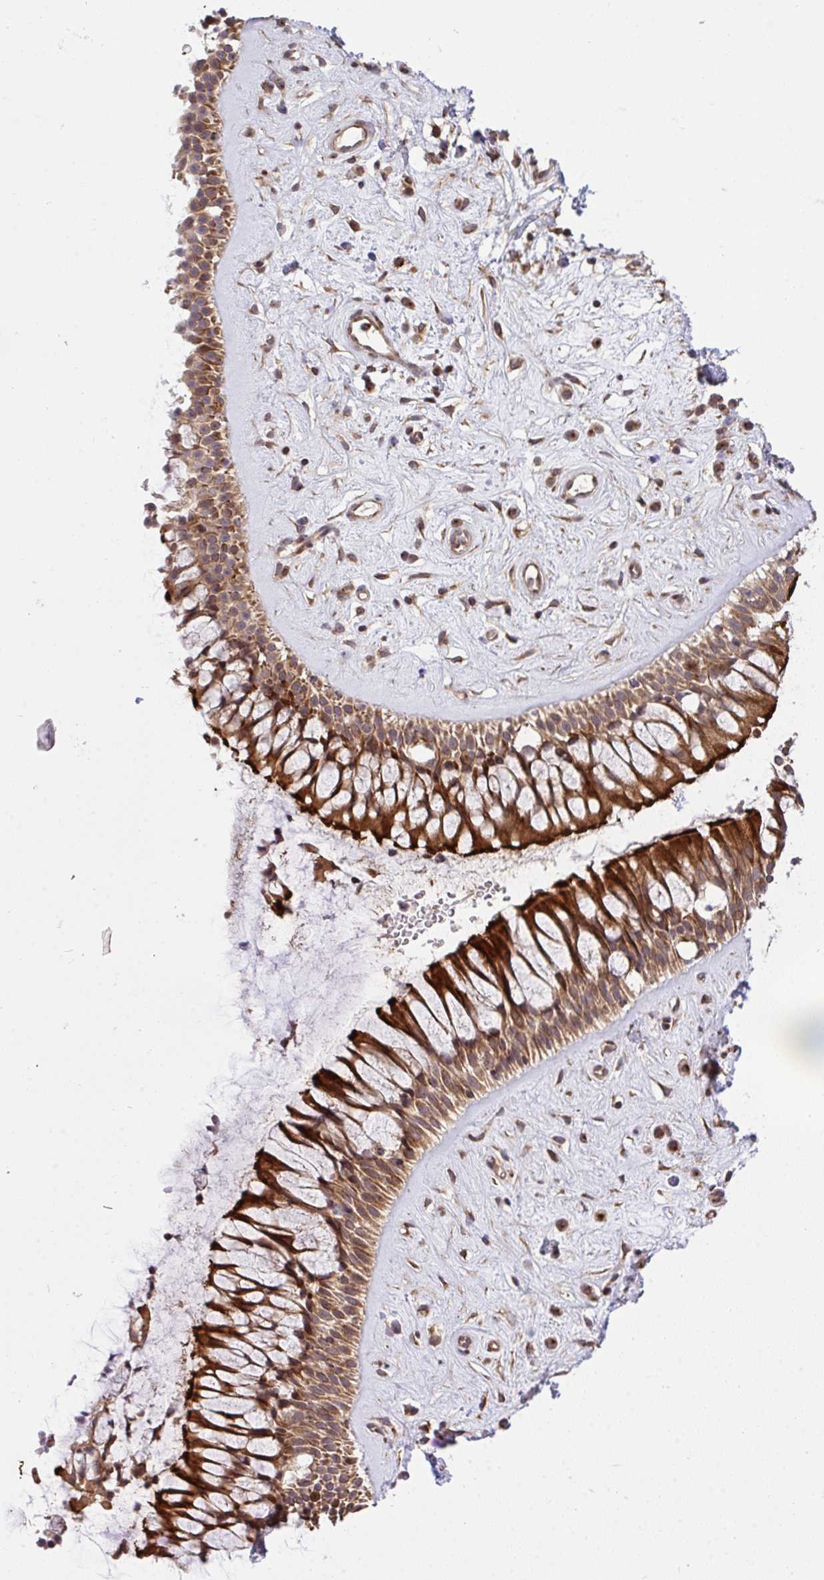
{"staining": {"intensity": "strong", "quantity": ">75%", "location": "cytoplasmic/membranous"}, "tissue": "nasopharynx", "cell_type": "Respiratory epithelial cells", "image_type": "normal", "snomed": [{"axis": "morphology", "description": "Normal tissue, NOS"}, {"axis": "topography", "description": "Nasopharynx"}], "caption": "Immunohistochemical staining of unremarkable human nasopharynx displays high levels of strong cytoplasmic/membranous staining in about >75% of respiratory epithelial cells. Using DAB (3,3'-diaminobenzidine) (brown) and hematoxylin (blue) stains, captured at high magnification using brightfield microscopy.", "gene": "ERI1", "patient": {"sex": "male", "age": 32}}